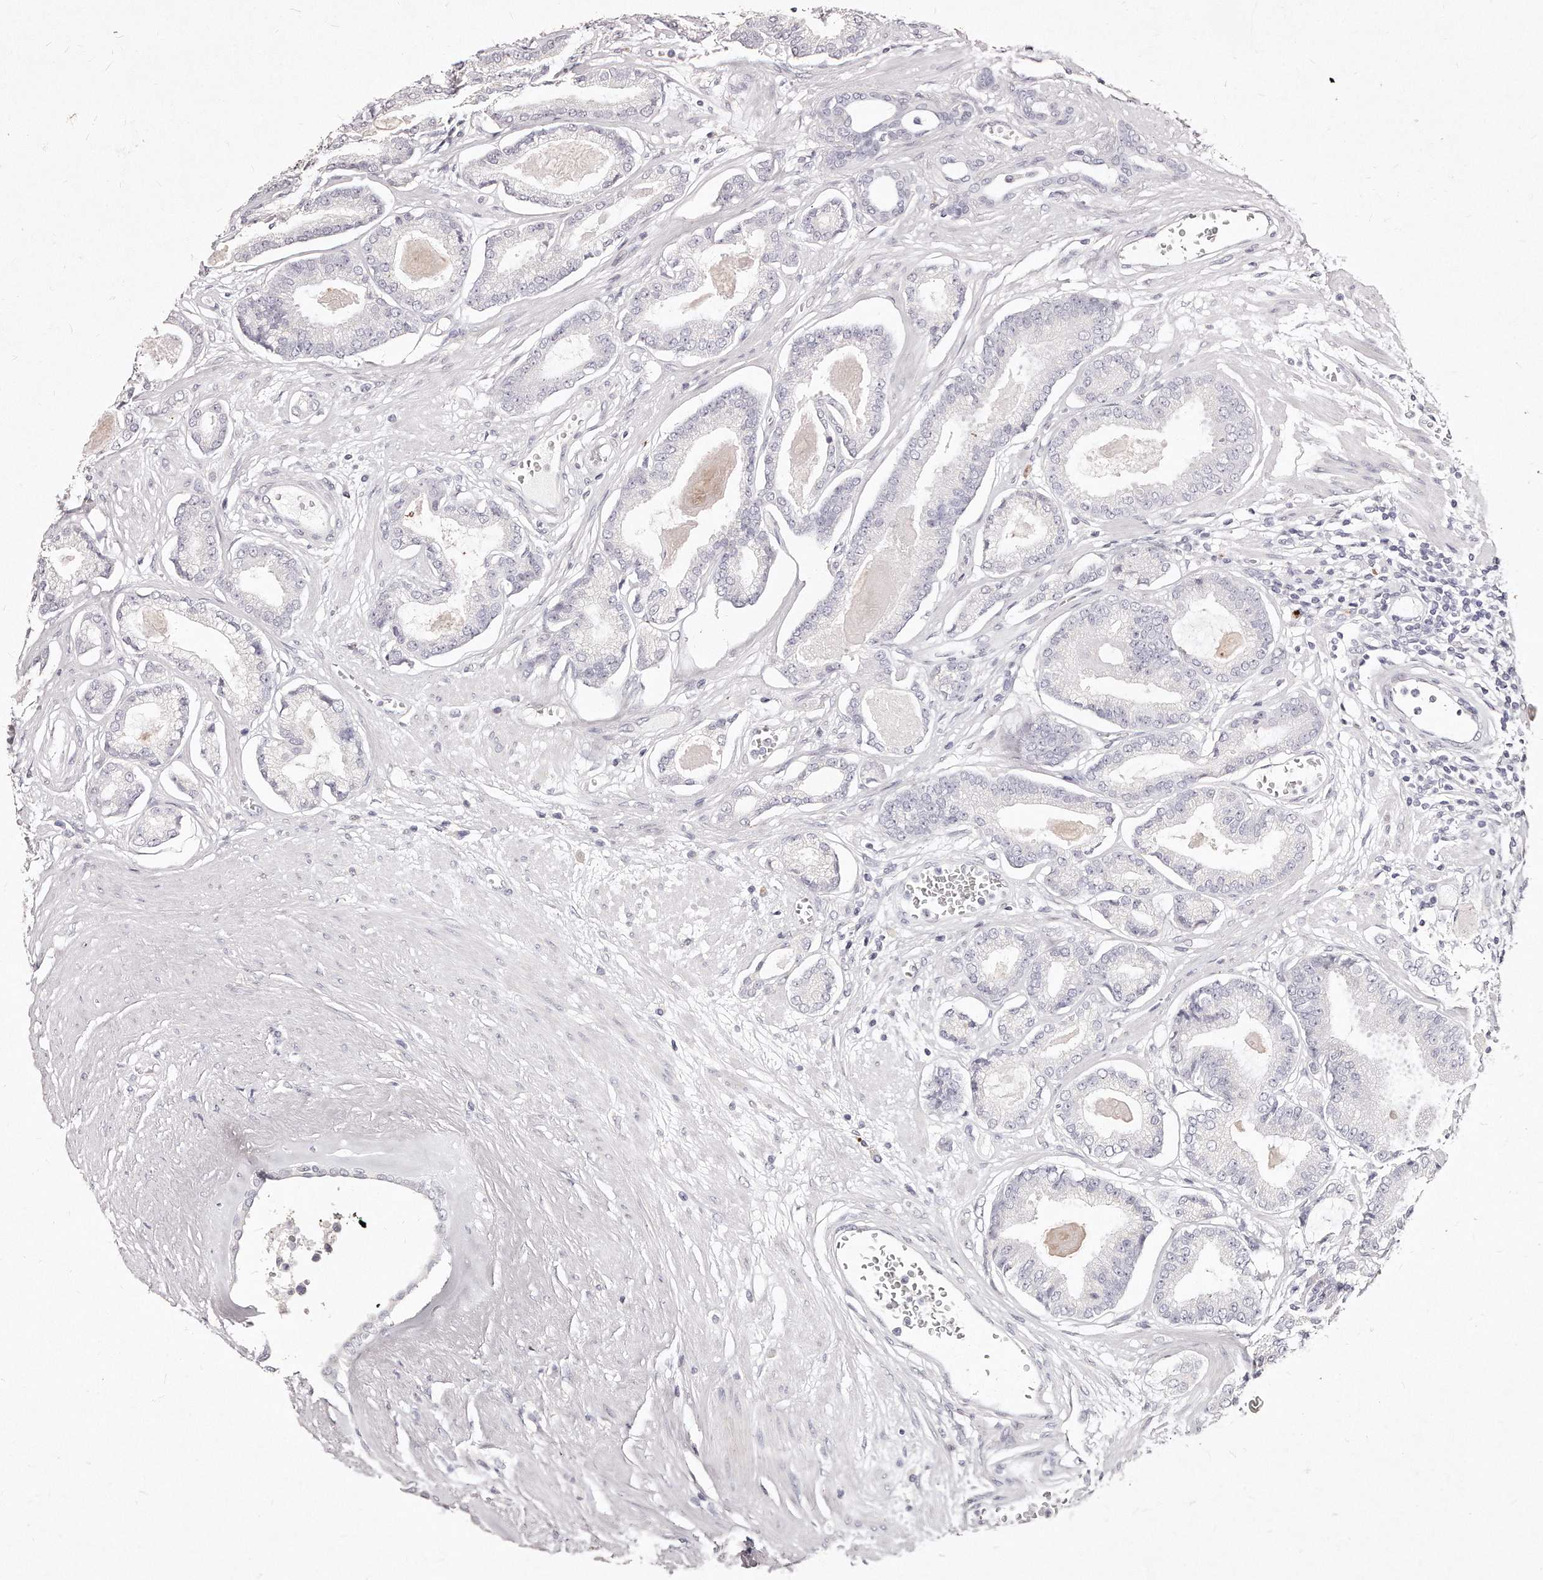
{"staining": {"intensity": "negative", "quantity": "none", "location": "none"}, "tissue": "prostate cancer", "cell_type": "Tumor cells", "image_type": "cancer", "snomed": [{"axis": "morphology", "description": "Adenocarcinoma, Low grade"}, {"axis": "topography", "description": "Prostate"}], "caption": "Tumor cells are negative for protein expression in human low-grade adenocarcinoma (prostate).", "gene": "GDA", "patient": {"sex": "male", "age": 60}}